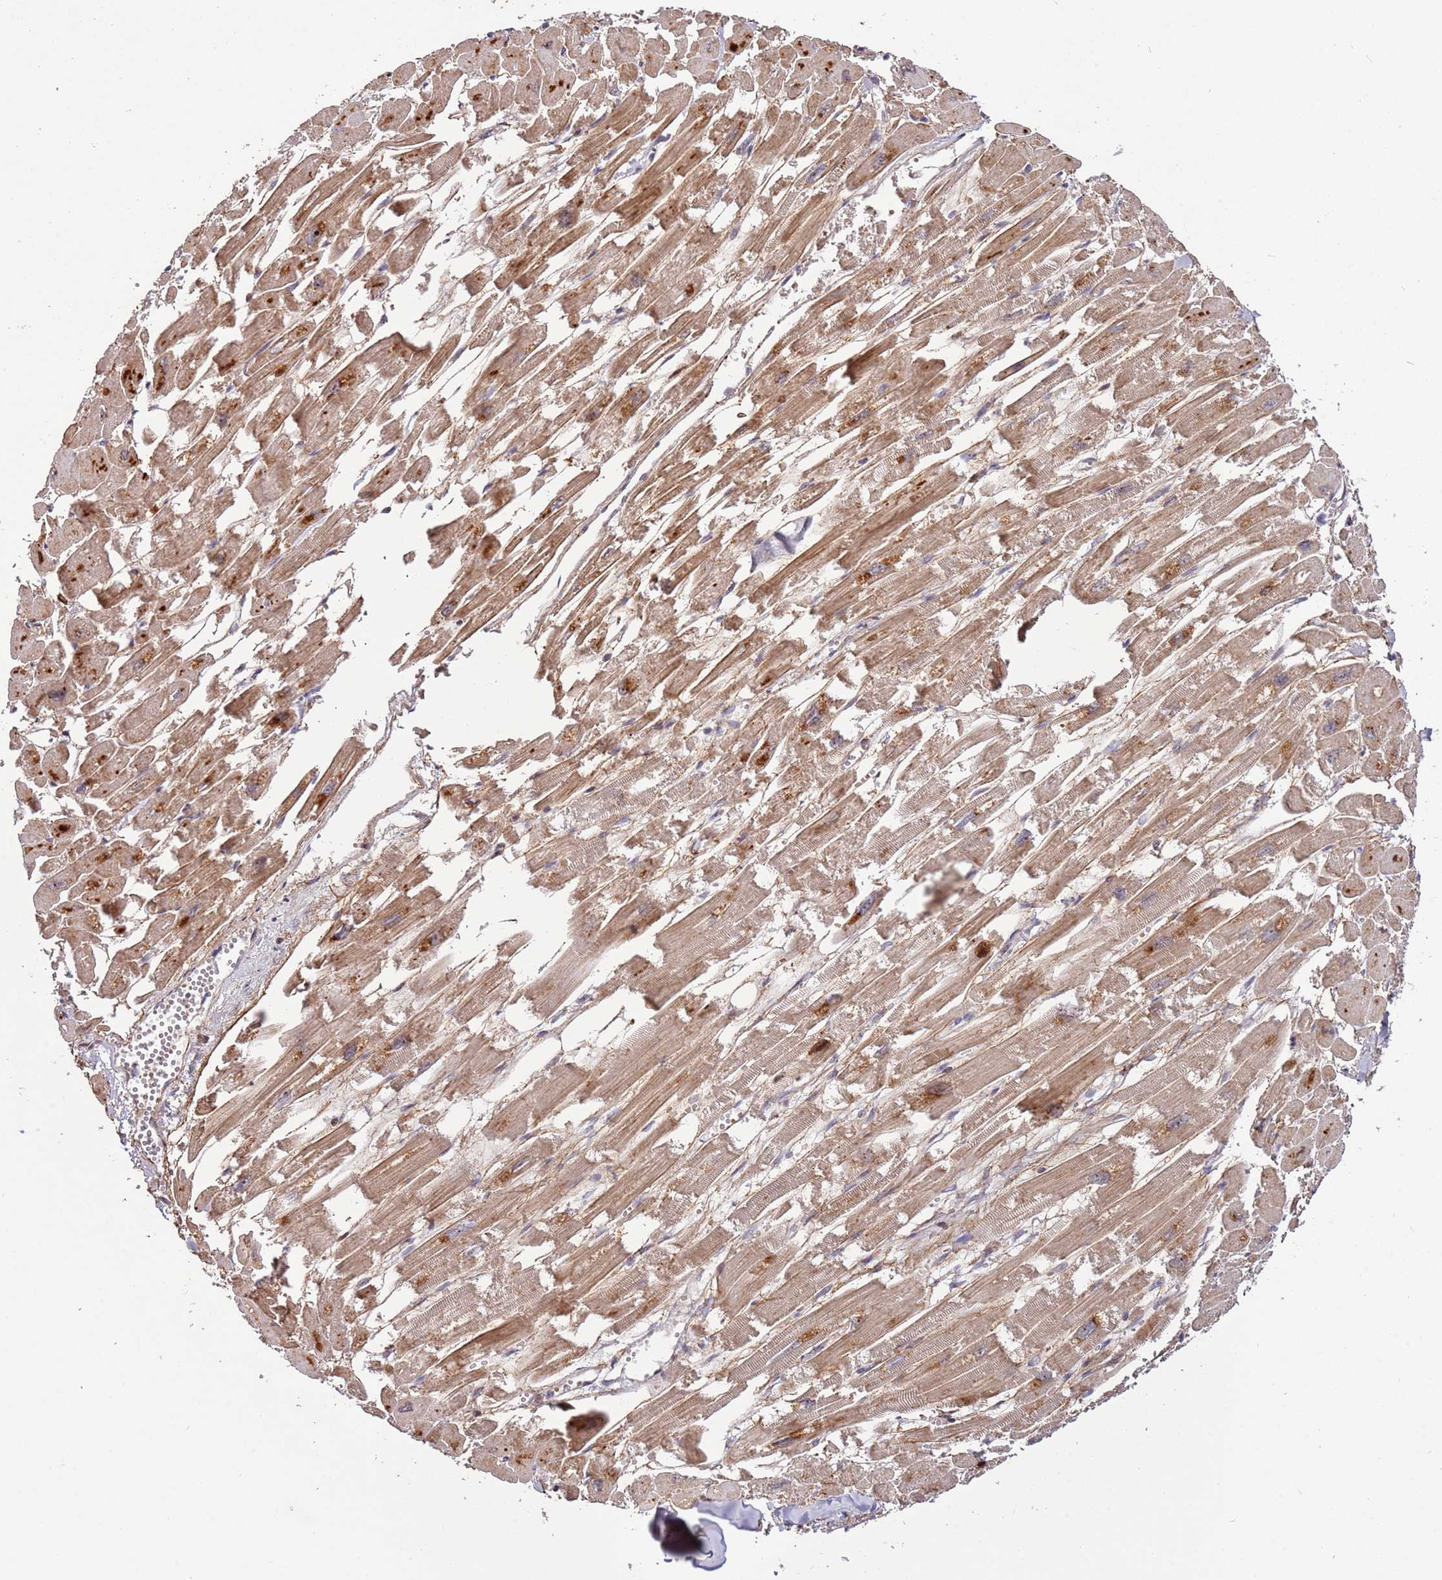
{"staining": {"intensity": "moderate", "quantity": ">75%", "location": "cytoplasmic/membranous"}, "tissue": "heart muscle", "cell_type": "Cardiomyocytes", "image_type": "normal", "snomed": [{"axis": "morphology", "description": "Normal tissue, NOS"}, {"axis": "topography", "description": "Heart"}], "caption": "Approximately >75% of cardiomyocytes in unremarkable human heart muscle show moderate cytoplasmic/membranous protein expression as visualized by brown immunohistochemical staining.", "gene": "RHBDL1", "patient": {"sex": "male", "age": 54}}